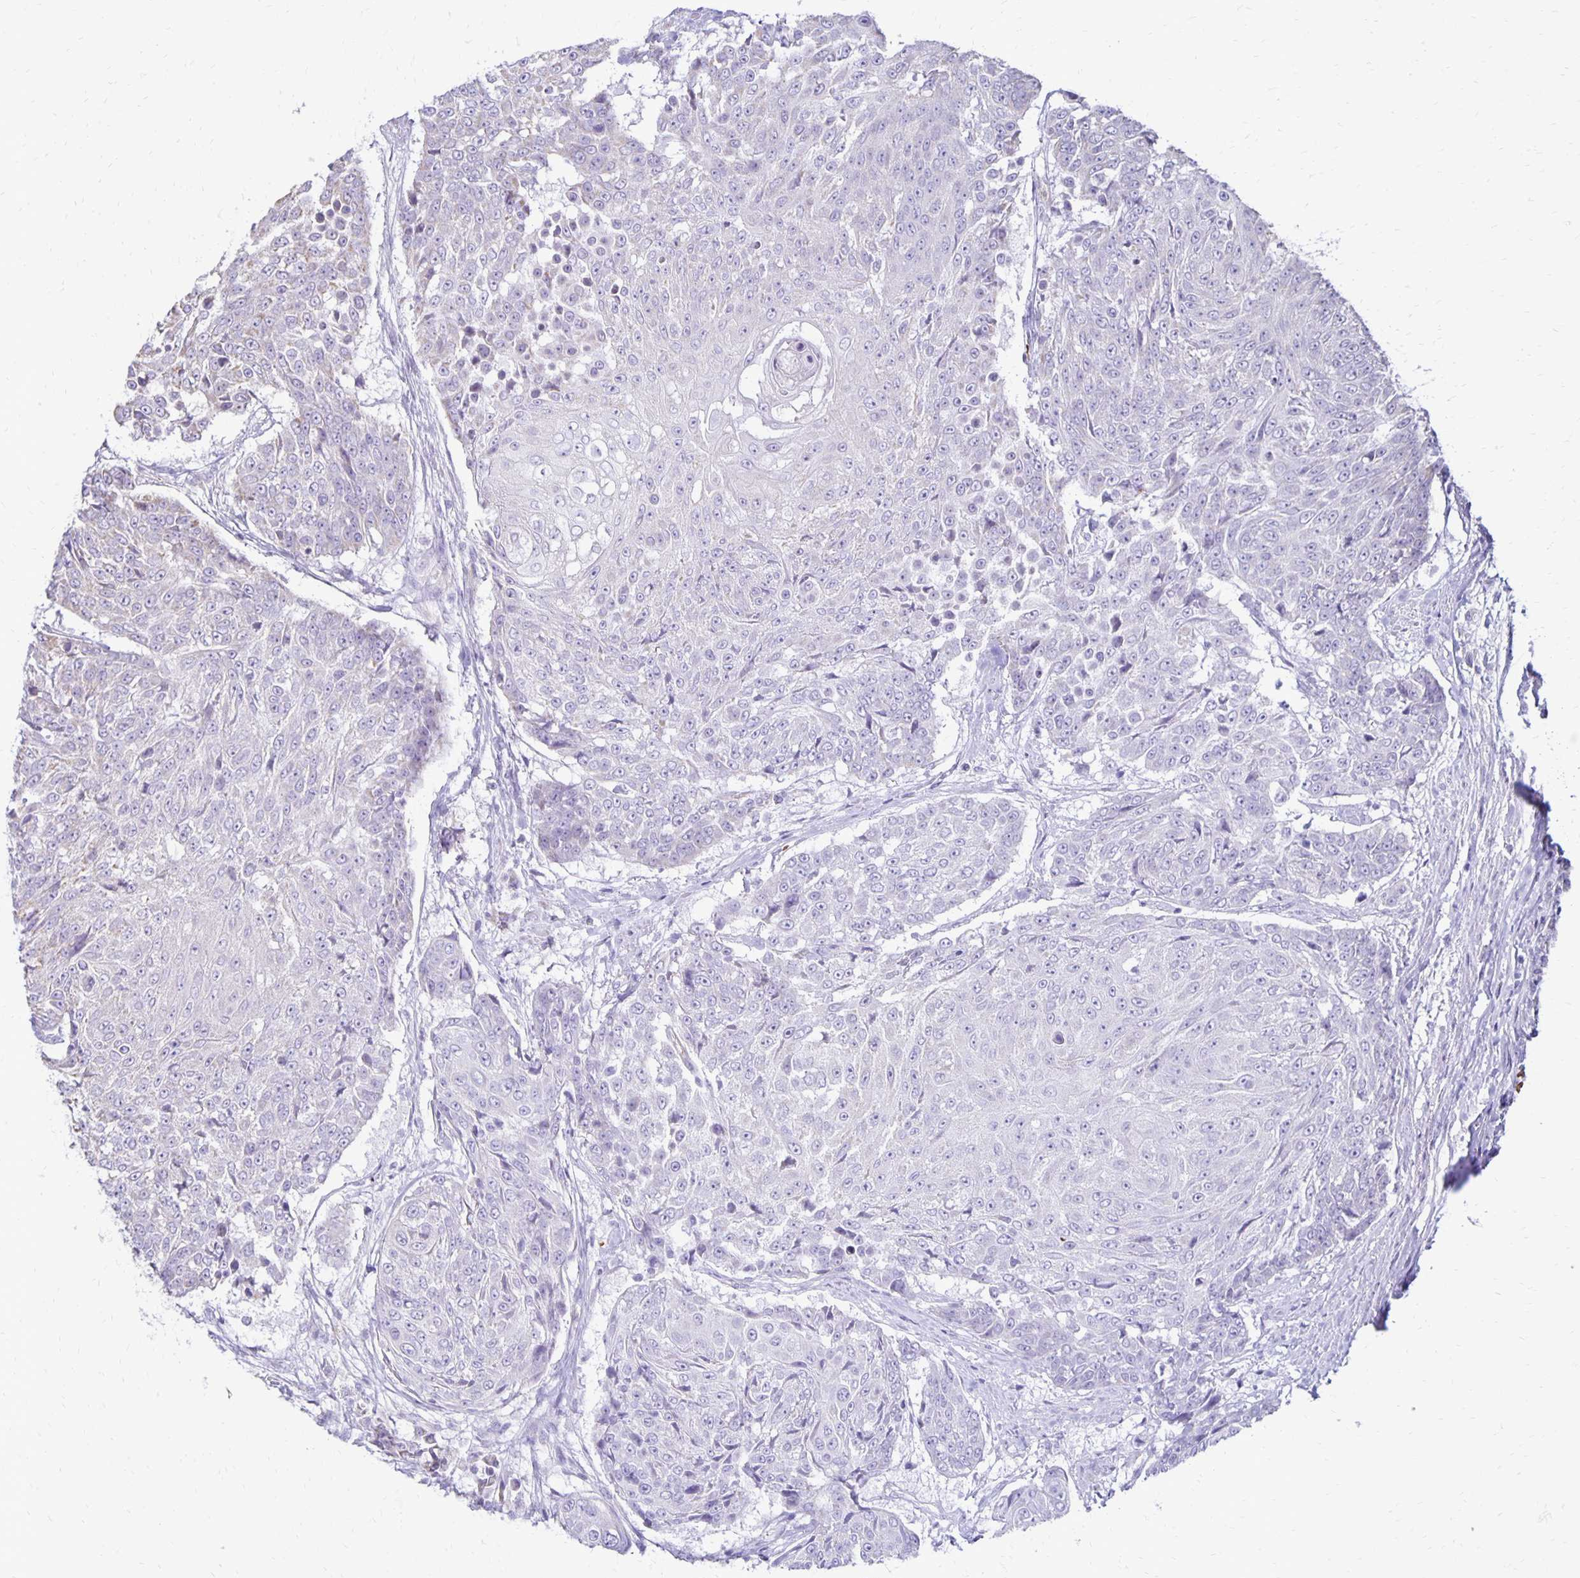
{"staining": {"intensity": "negative", "quantity": "none", "location": "none"}, "tissue": "urothelial cancer", "cell_type": "Tumor cells", "image_type": "cancer", "snomed": [{"axis": "morphology", "description": "Urothelial carcinoma, High grade"}, {"axis": "topography", "description": "Urinary bladder"}], "caption": "IHC of human urothelial cancer exhibits no expression in tumor cells. (Stains: DAB (3,3'-diaminobenzidine) immunohistochemistry with hematoxylin counter stain, Microscopy: brightfield microscopy at high magnification).", "gene": "FN3K", "patient": {"sex": "female", "age": 63}}